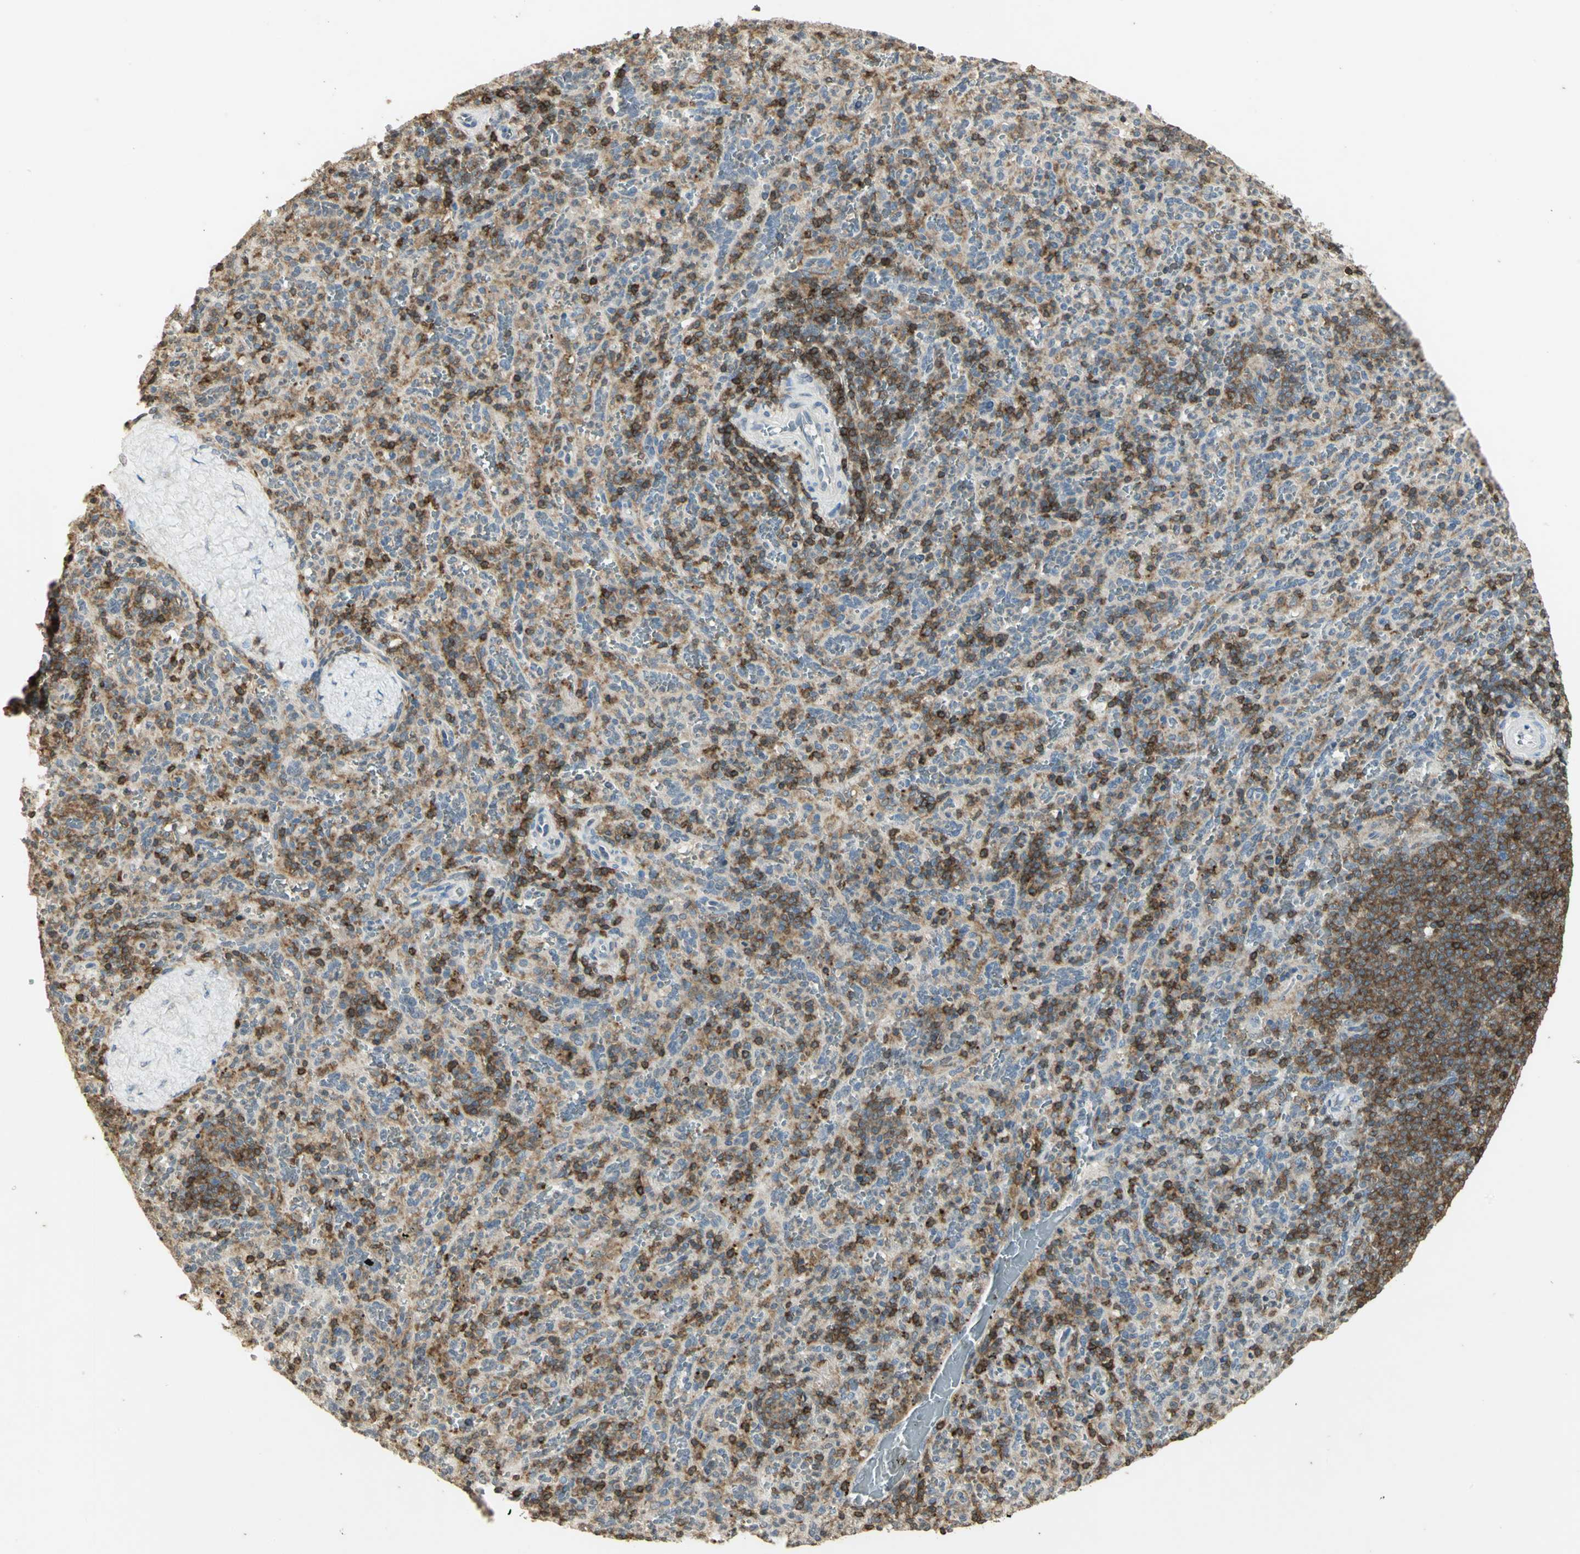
{"staining": {"intensity": "moderate", "quantity": "25%-75%", "location": "cytoplasmic/membranous"}, "tissue": "spleen", "cell_type": "Cells in red pulp", "image_type": "normal", "snomed": [{"axis": "morphology", "description": "Normal tissue, NOS"}, {"axis": "topography", "description": "Spleen"}], "caption": "Protein analysis of unremarkable spleen reveals moderate cytoplasmic/membranous expression in about 25%-75% of cells in red pulp.", "gene": "IL16", "patient": {"sex": "male", "age": 36}}